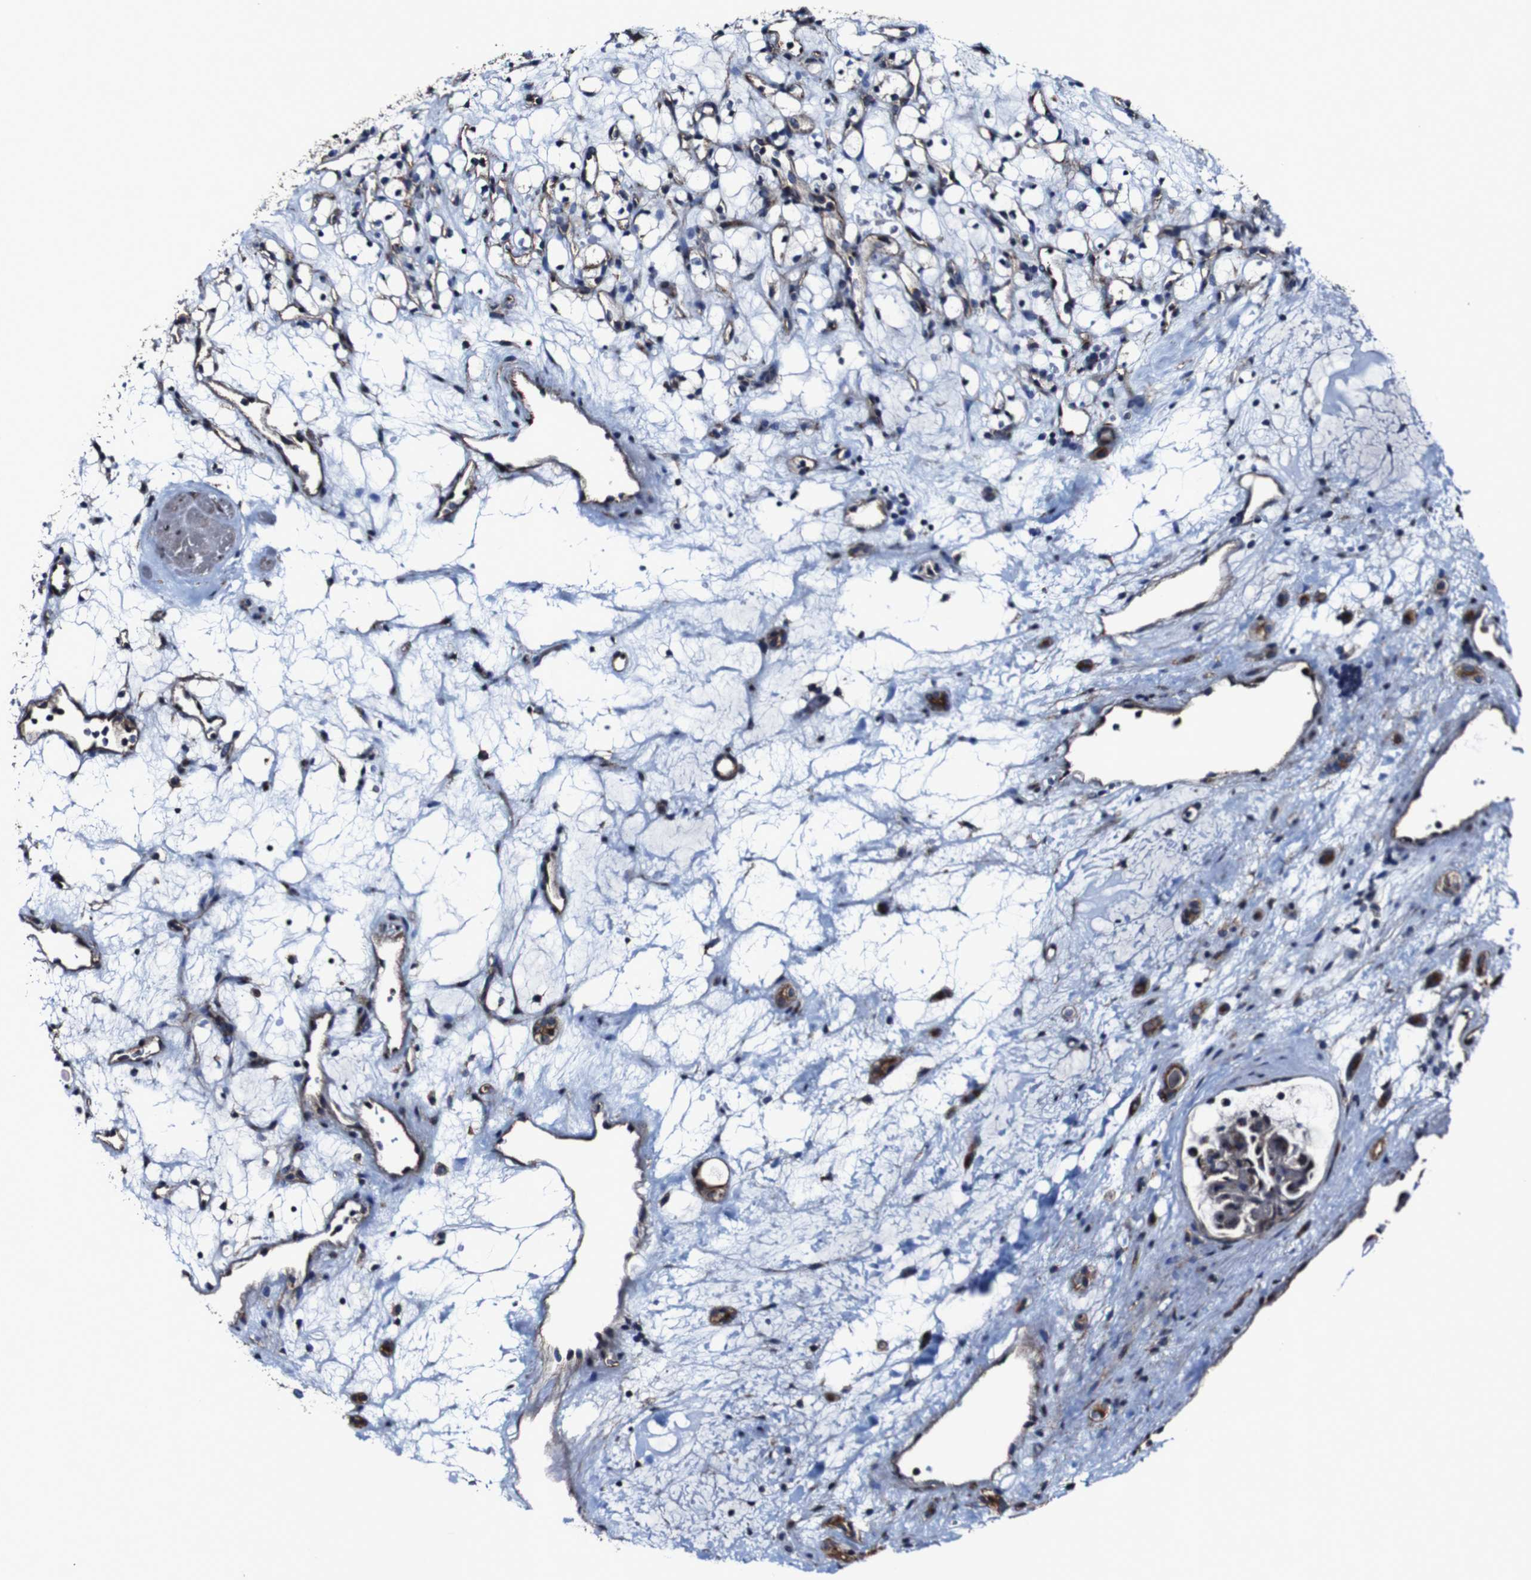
{"staining": {"intensity": "moderate", "quantity": "25%-75%", "location": "cytoplasmic/membranous"}, "tissue": "renal cancer", "cell_type": "Tumor cells", "image_type": "cancer", "snomed": [{"axis": "morphology", "description": "Adenocarcinoma, NOS"}, {"axis": "topography", "description": "Kidney"}], "caption": "Protein expression analysis of adenocarcinoma (renal) exhibits moderate cytoplasmic/membranous staining in approximately 25%-75% of tumor cells.", "gene": "CSF1R", "patient": {"sex": "female", "age": 60}}